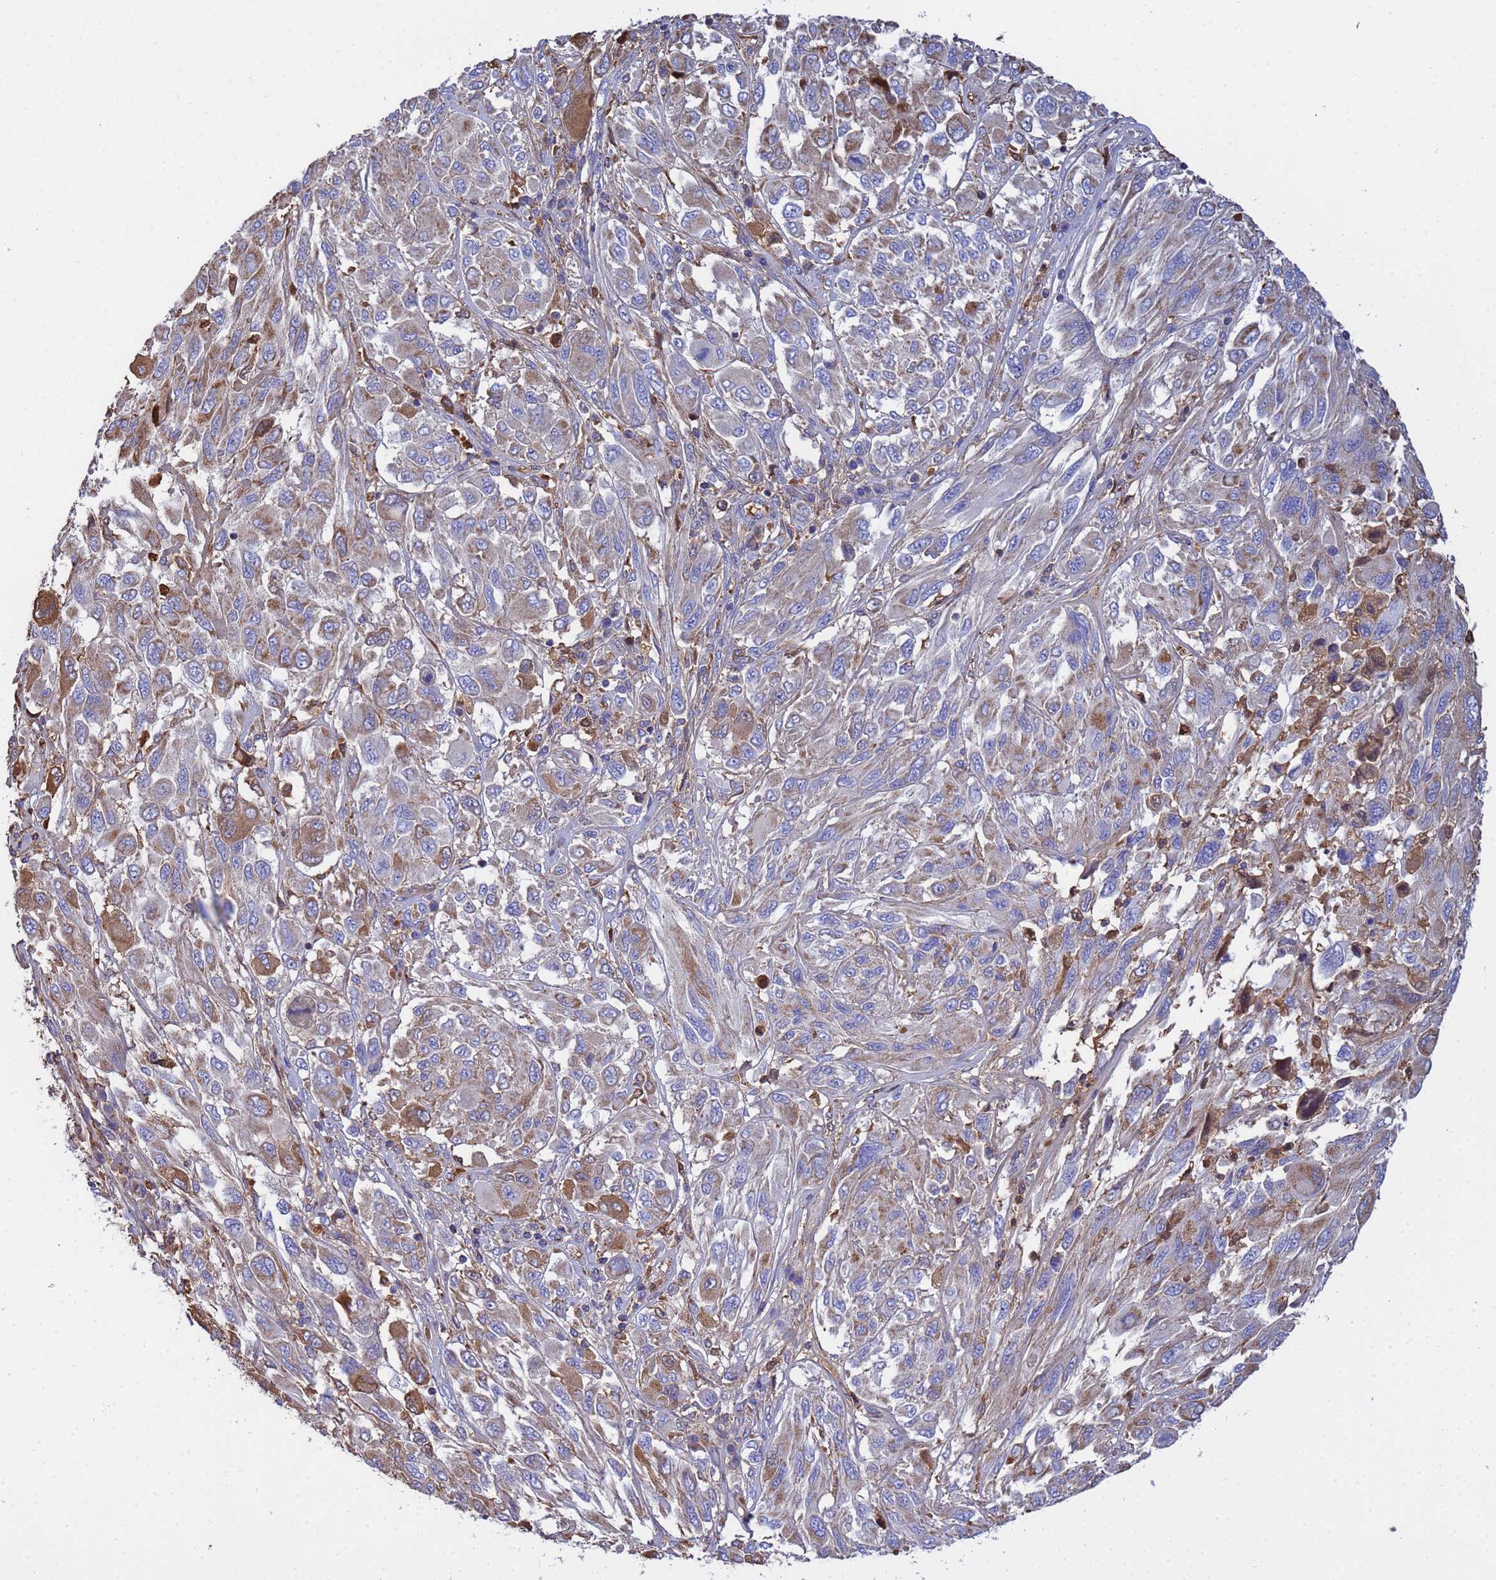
{"staining": {"intensity": "moderate", "quantity": "<25%", "location": "cytoplasmic/membranous"}, "tissue": "melanoma", "cell_type": "Tumor cells", "image_type": "cancer", "snomed": [{"axis": "morphology", "description": "Malignant melanoma, NOS"}, {"axis": "topography", "description": "Skin"}], "caption": "Malignant melanoma stained with immunohistochemistry exhibits moderate cytoplasmic/membranous expression in about <25% of tumor cells.", "gene": "GLUD1", "patient": {"sex": "female", "age": 91}}